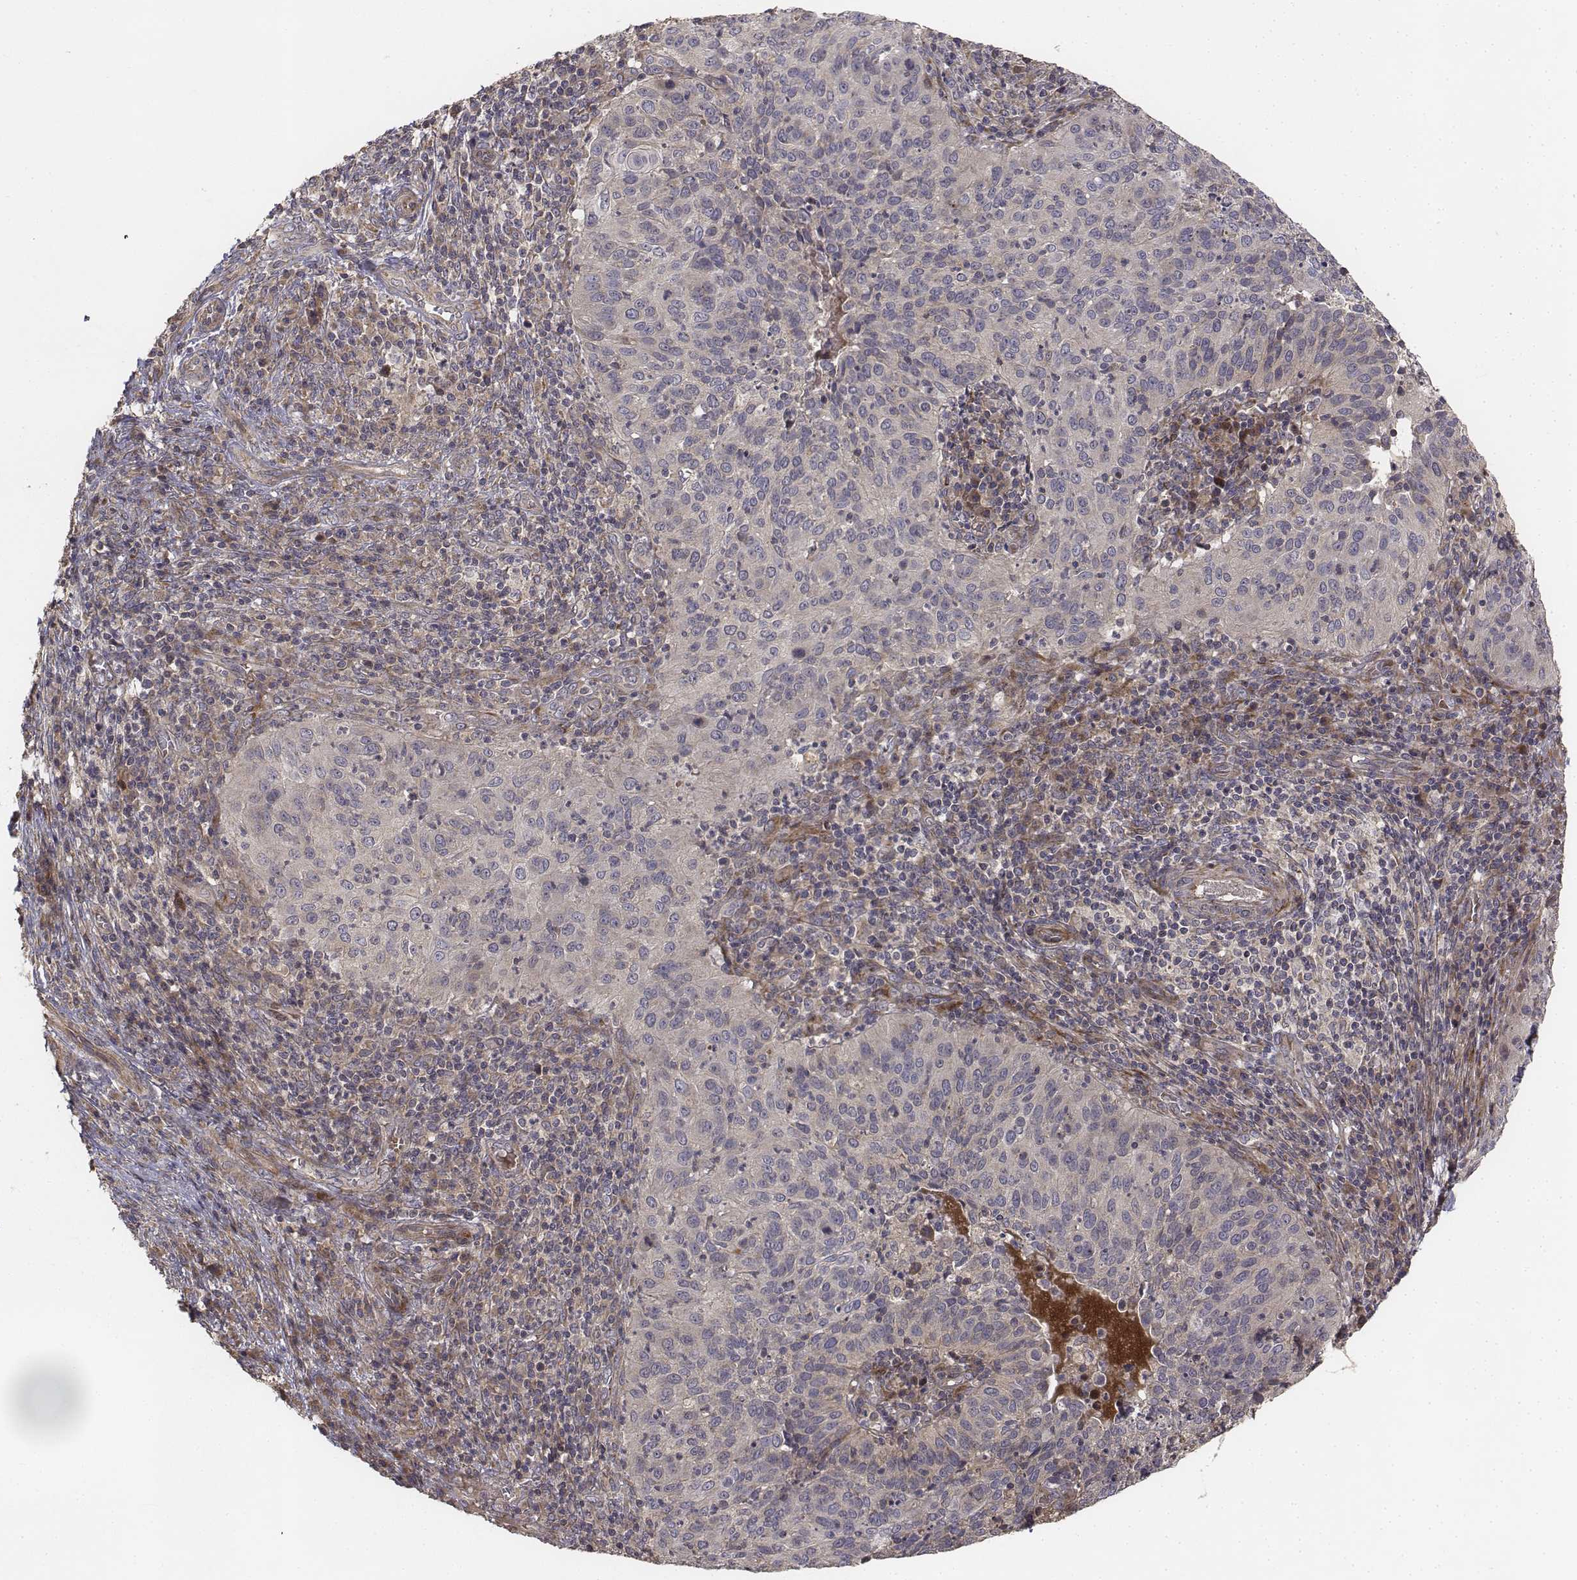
{"staining": {"intensity": "negative", "quantity": "none", "location": "none"}, "tissue": "cervical cancer", "cell_type": "Tumor cells", "image_type": "cancer", "snomed": [{"axis": "morphology", "description": "Squamous cell carcinoma, NOS"}, {"axis": "topography", "description": "Cervix"}], "caption": "Protein analysis of squamous cell carcinoma (cervical) demonstrates no significant staining in tumor cells.", "gene": "FBXO21", "patient": {"sex": "female", "age": 39}}